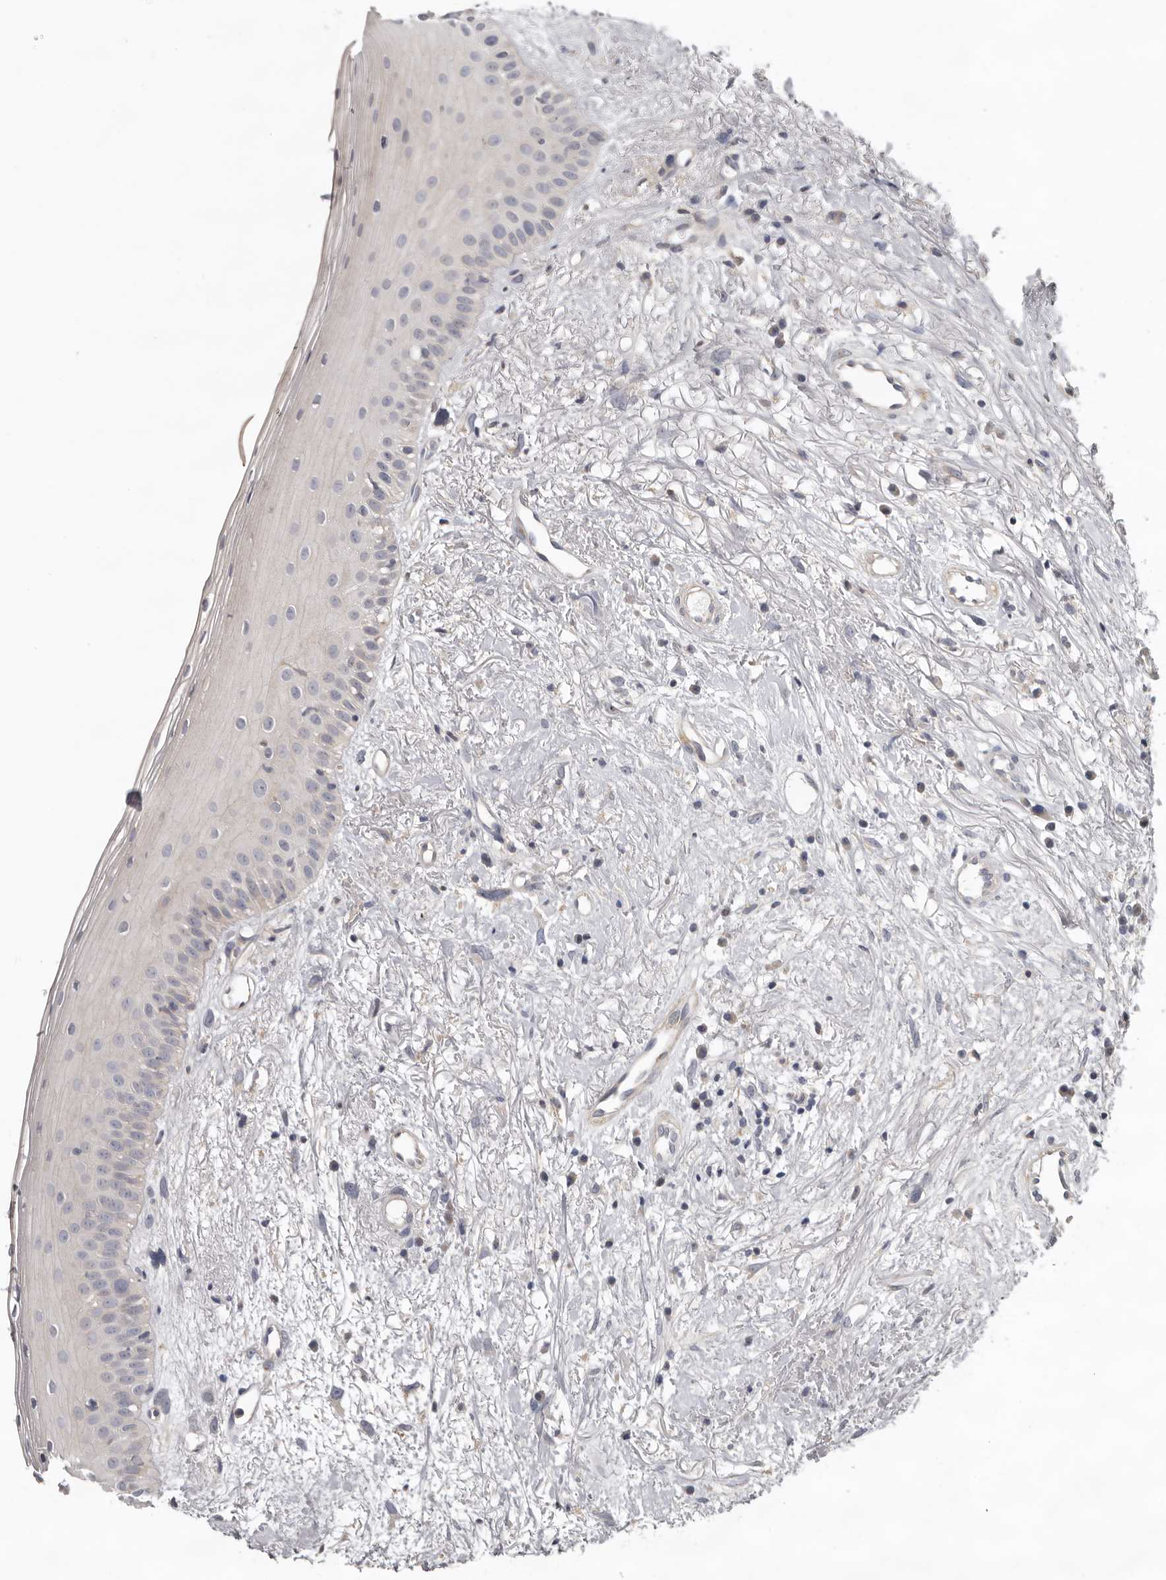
{"staining": {"intensity": "weak", "quantity": "25%-75%", "location": "cytoplasmic/membranous"}, "tissue": "oral mucosa", "cell_type": "Squamous epithelial cells", "image_type": "normal", "snomed": [{"axis": "morphology", "description": "Normal tissue, NOS"}, {"axis": "topography", "description": "Oral tissue"}], "caption": "Immunohistochemistry (IHC) photomicrograph of benign oral mucosa: oral mucosa stained using immunohistochemistry displays low levels of weak protein expression localized specifically in the cytoplasmic/membranous of squamous epithelial cells, appearing as a cytoplasmic/membranous brown color.", "gene": "HINT3", "patient": {"sex": "female", "age": 63}}